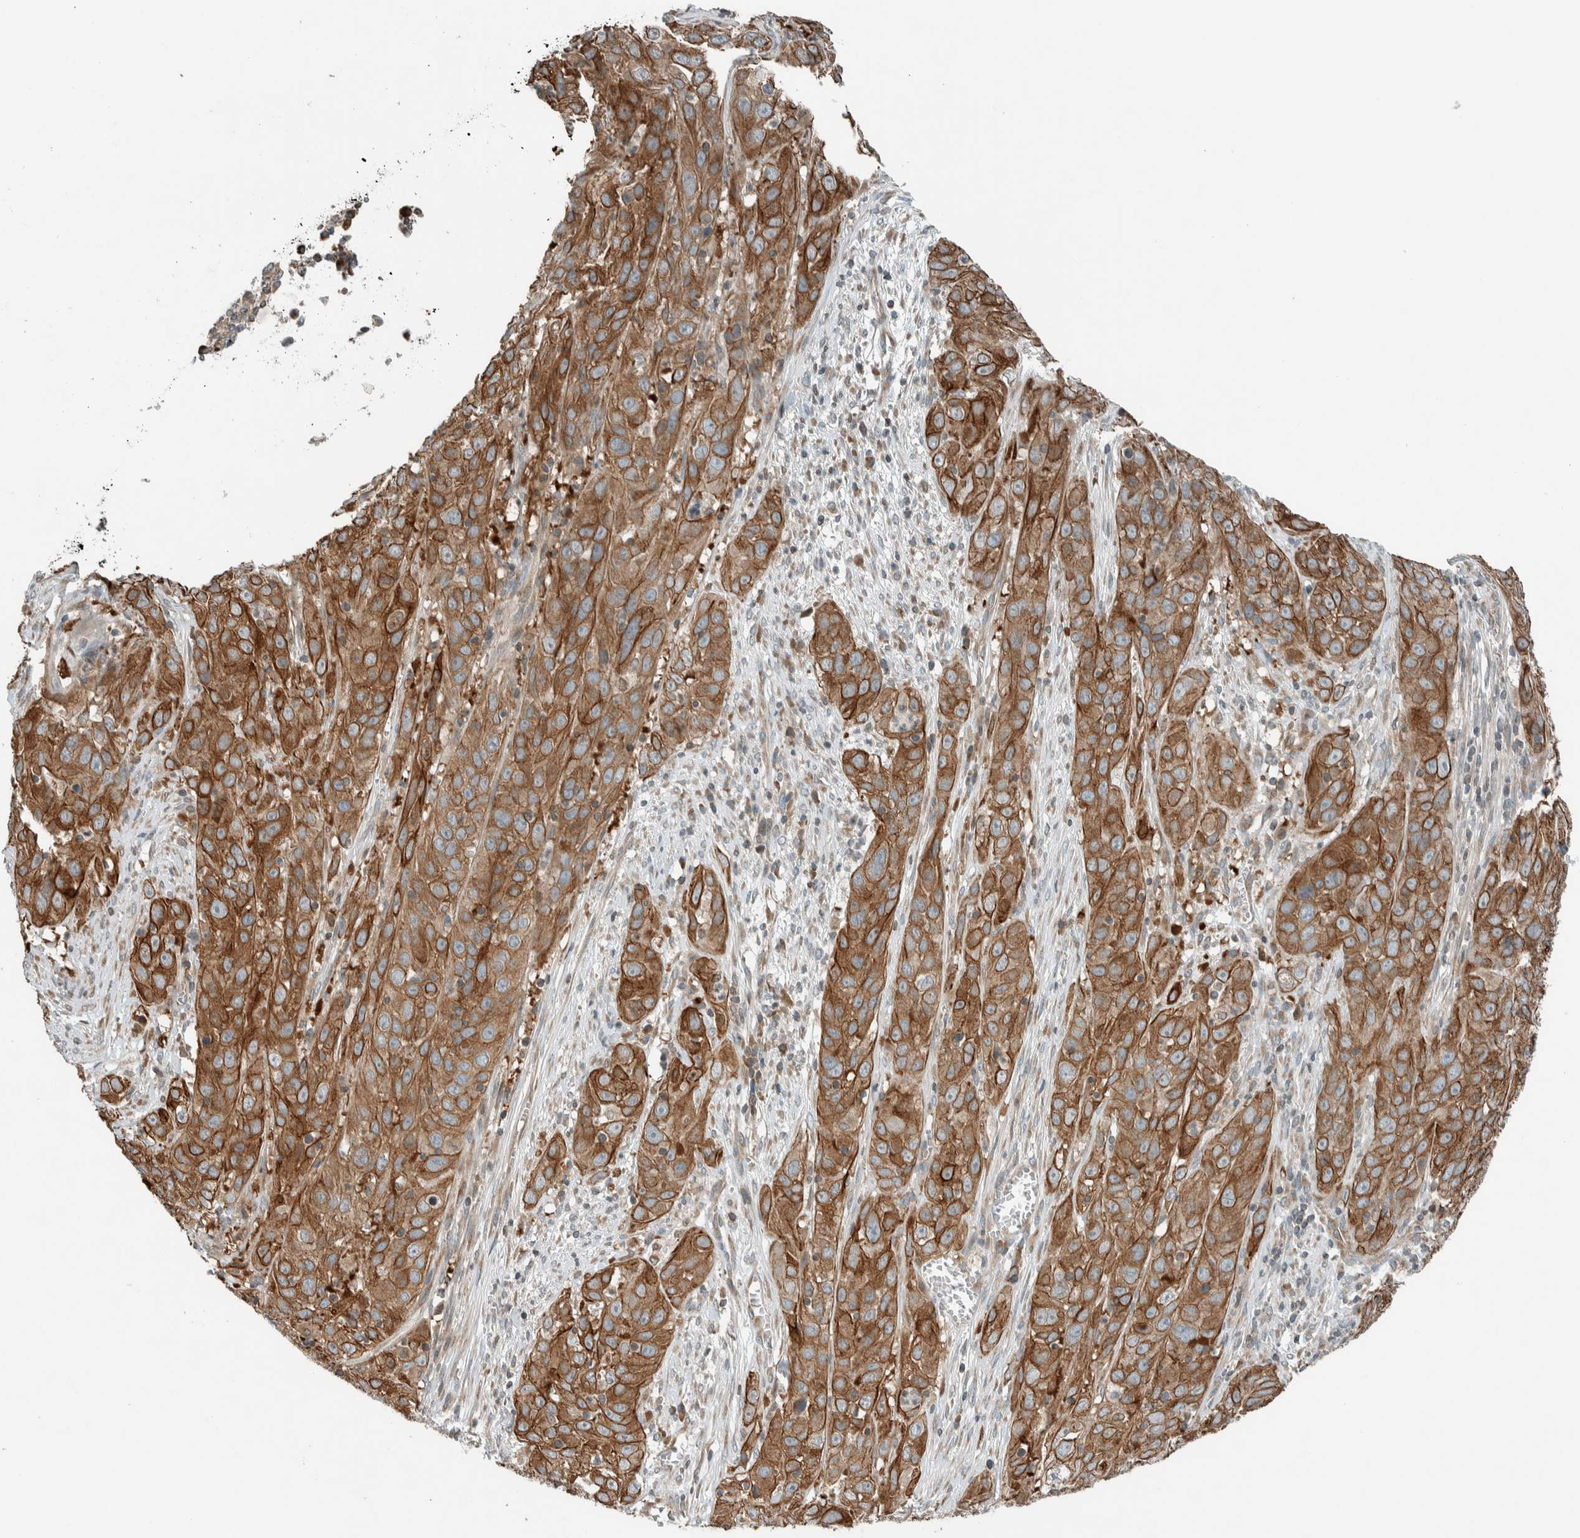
{"staining": {"intensity": "moderate", "quantity": ">75%", "location": "cytoplasmic/membranous"}, "tissue": "cervical cancer", "cell_type": "Tumor cells", "image_type": "cancer", "snomed": [{"axis": "morphology", "description": "Squamous cell carcinoma, NOS"}, {"axis": "topography", "description": "Cervix"}], "caption": "Cervical cancer (squamous cell carcinoma) was stained to show a protein in brown. There is medium levels of moderate cytoplasmic/membranous staining in approximately >75% of tumor cells.", "gene": "SEL1L", "patient": {"sex": "female", "age": 32}}